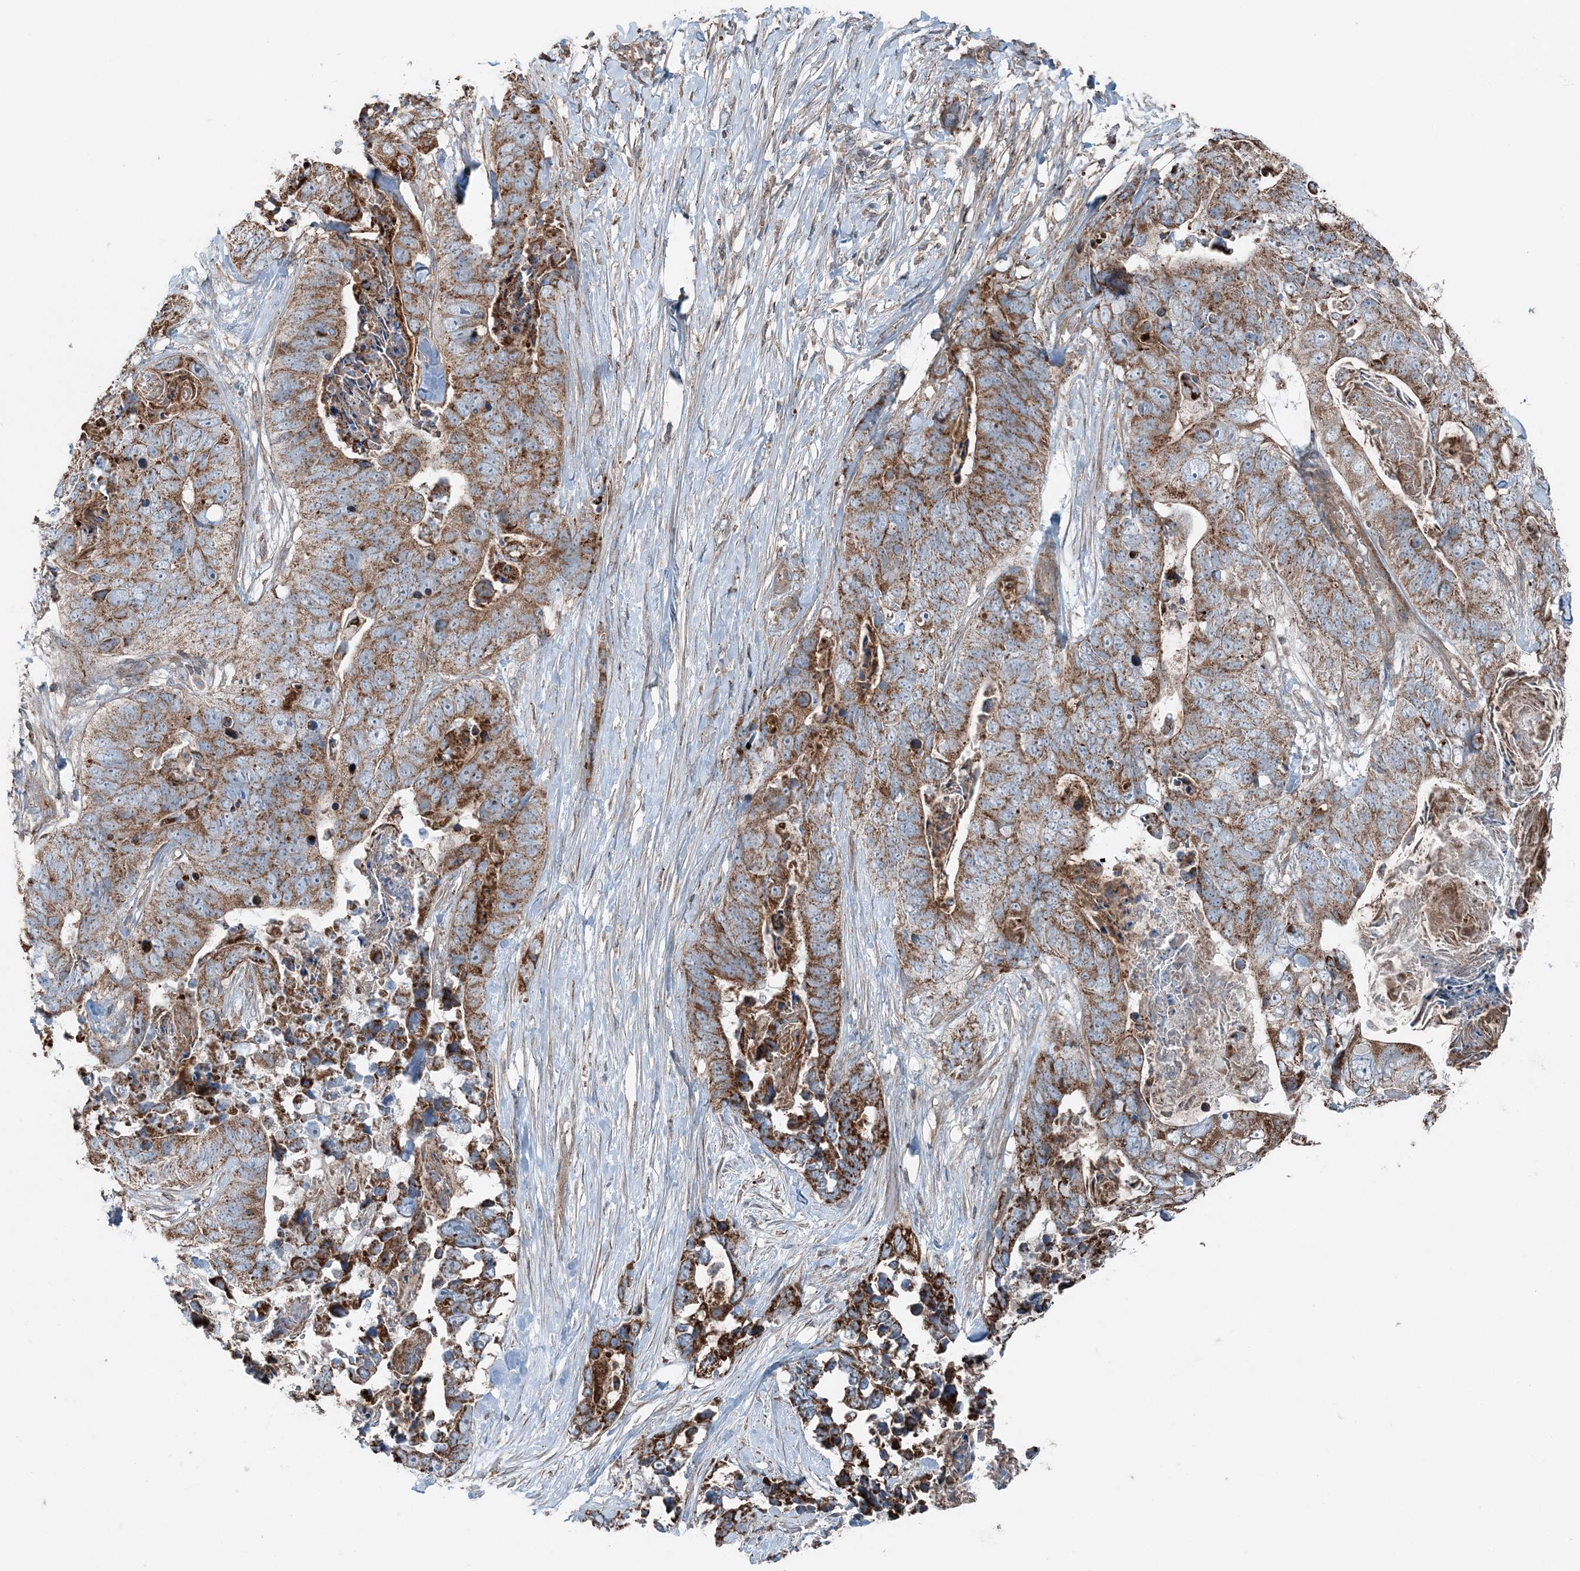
{"staining": {"intensity": "moderate", "quantity": ">75%", "location": "cytoplasmic/membranous"}, "tissue": "stomach cancer", "cell_type": "Tumor cells", "image_type": "cancer", "snomed": [{"axis": "morphology", "description": "Adenocarcinoma, NOS"}, {"axis": "topography", "description": "Stomach"}], "caption": "Immunohistochemistry (DAB) staining of stomach adenocarcinoma shows moderate cytoplasmic/membranous protein expression in about >75% of tumor cells.", "gene": "KY", "patient": {"sex": "female", "age": 89}}